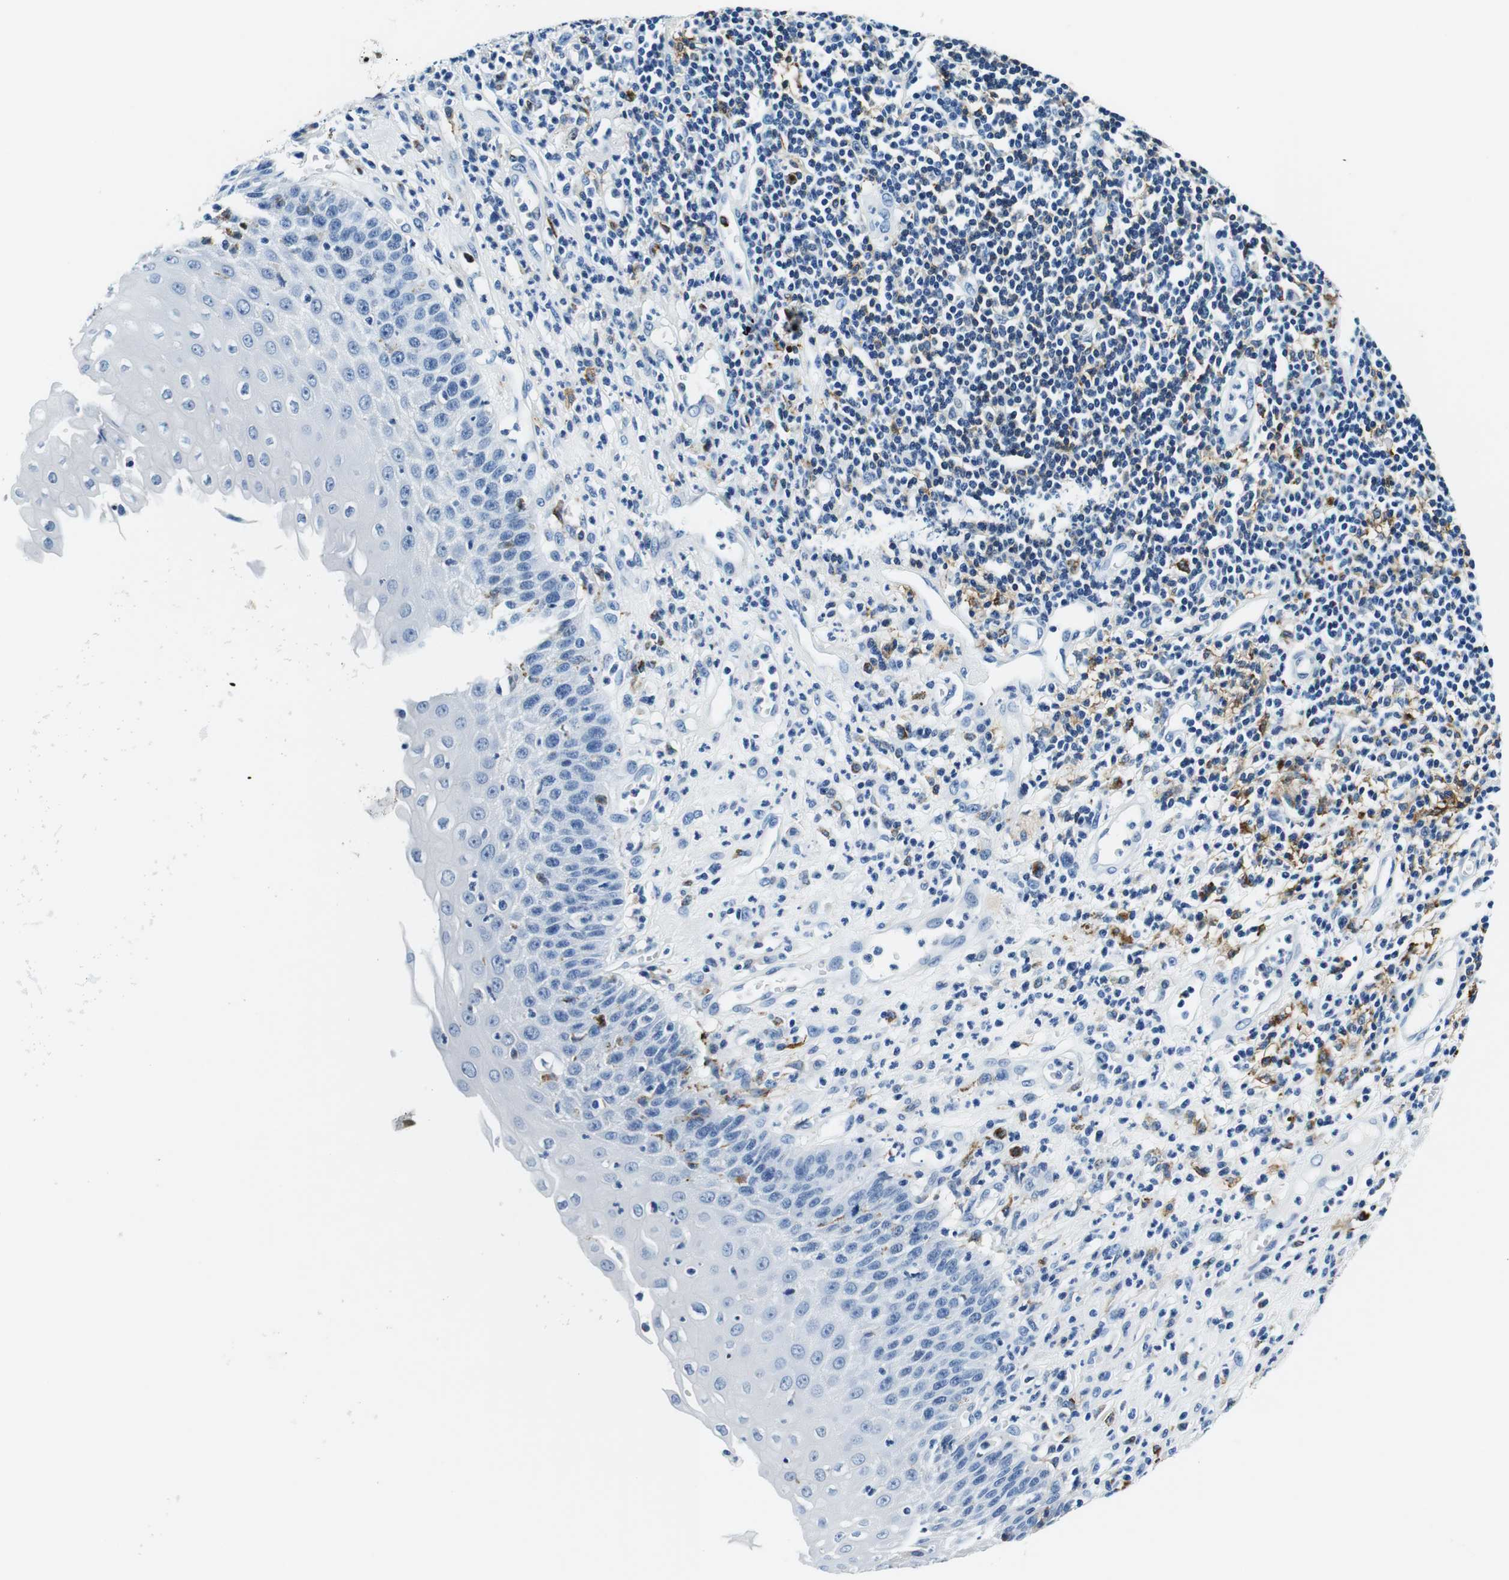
{"staining": {"intensity": "negative", "quantity": "none", "location": "none"}, "tissue": "esophagus", "cell_type": "Squamous epithelial cells", "image_type": "normal", "snomed": [{"axis": "morphology", "description": "Normal tissue, NOS"}, {"axis": "morphology", "description": "Squamous cell carcinoma, NOS"}, {"axis": "topography", "description": "Esophagus"}], "caption": "Immunohistochemistry of normal esophagus exhibits no positivity in squamous epithelial cells.", "gene": "HLA", "patient": {"sex": "male", "age": 65}}